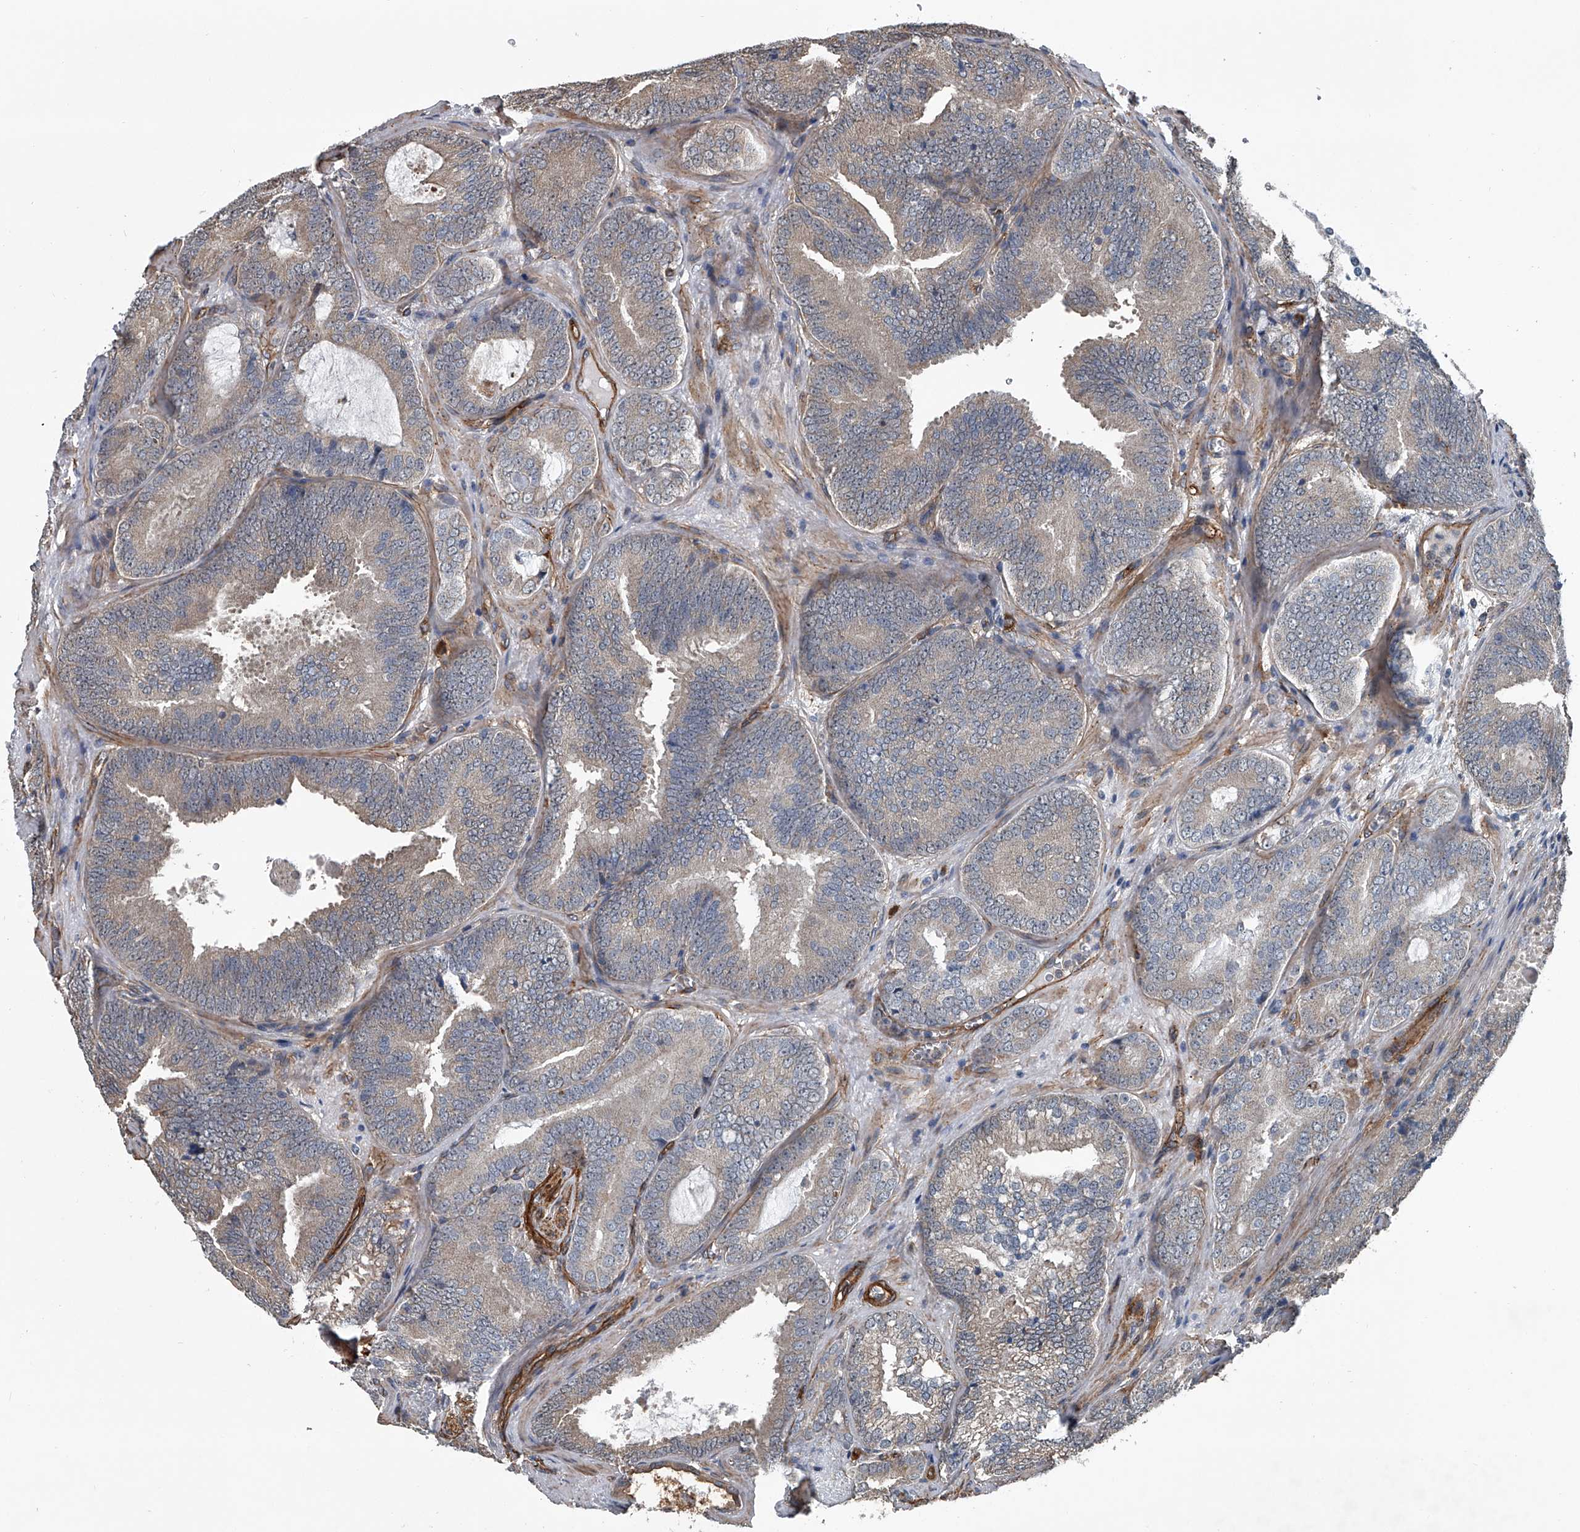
{"staining": {"intensity": "weak", "quantity": "<25%", "location": "cytoplasmic/membranous"}, "tissue": "prostate cancer", "cell_type": "Tumor cells", "image_type": "cancer", "snomed": [{"axis": "morphology", "description": "Adenocarcinoma, High grade"}, {"axis": "topography", "description": "Prostate"}], "caption": "The IHC photomicrograph has no significant positivity in tumor cells of prostate cancer tissue.", "gene": "LDLRAD2", "patient": {"sex": "male", "age": 66}}